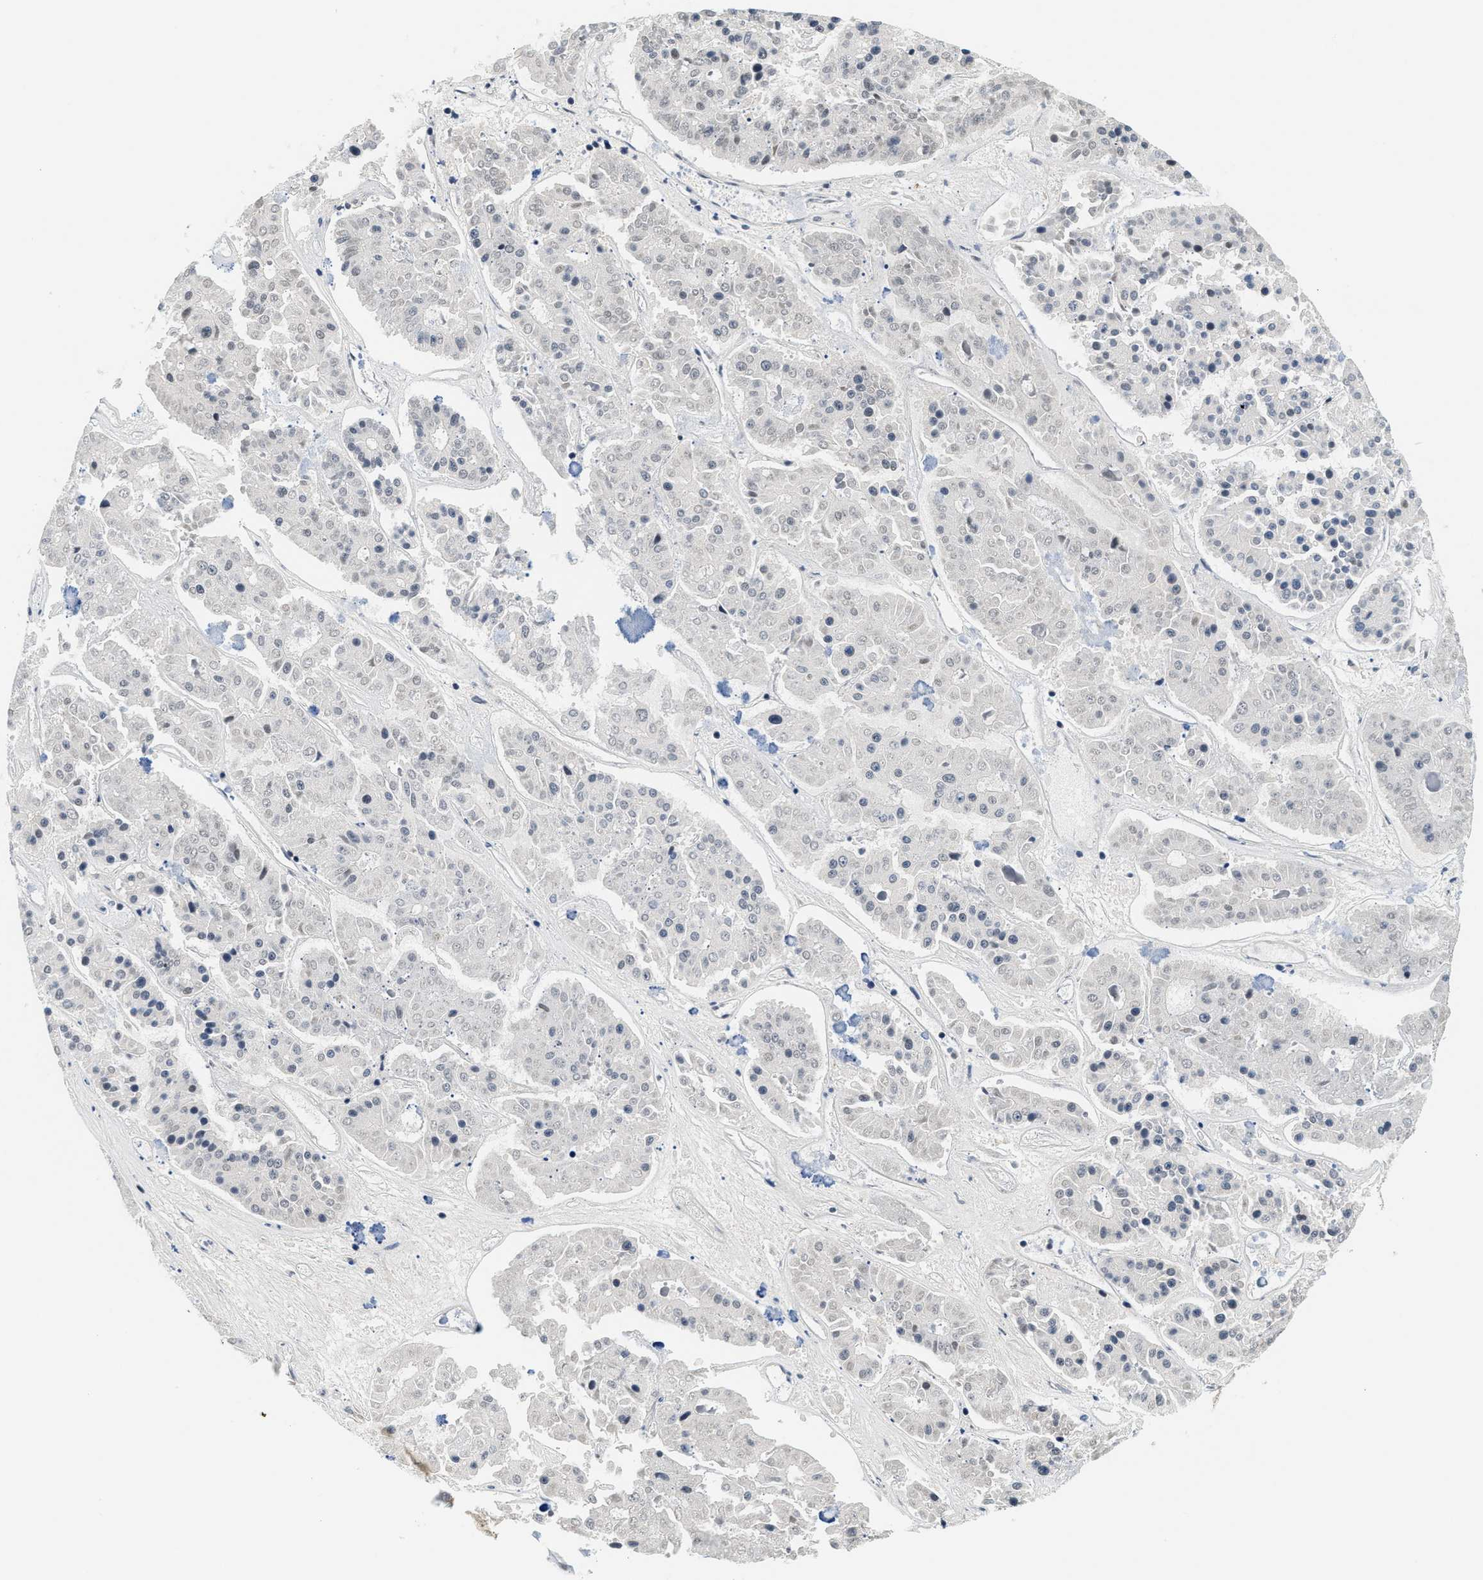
{"staining": {"intensity": "negative", "quantity": "none", "location": "none"}, "tissue": "pancreatic cancer", "cell_type": "Tumor cells", "image_type": "cancer", "snomed": [{"axis": "morphology", "description": "Adenocarcinoma, NOS"}, {"axis": "topography", "description": "Pancreas"}], "caption": "A histopathology image of human adenocarcinoma (pancreatic) is negative for staining in tumor cells. (DAB IHC with hematoxylin counter stain).", "gene": "SAMD9", "patient": {"sex": "male", "age": 50}}